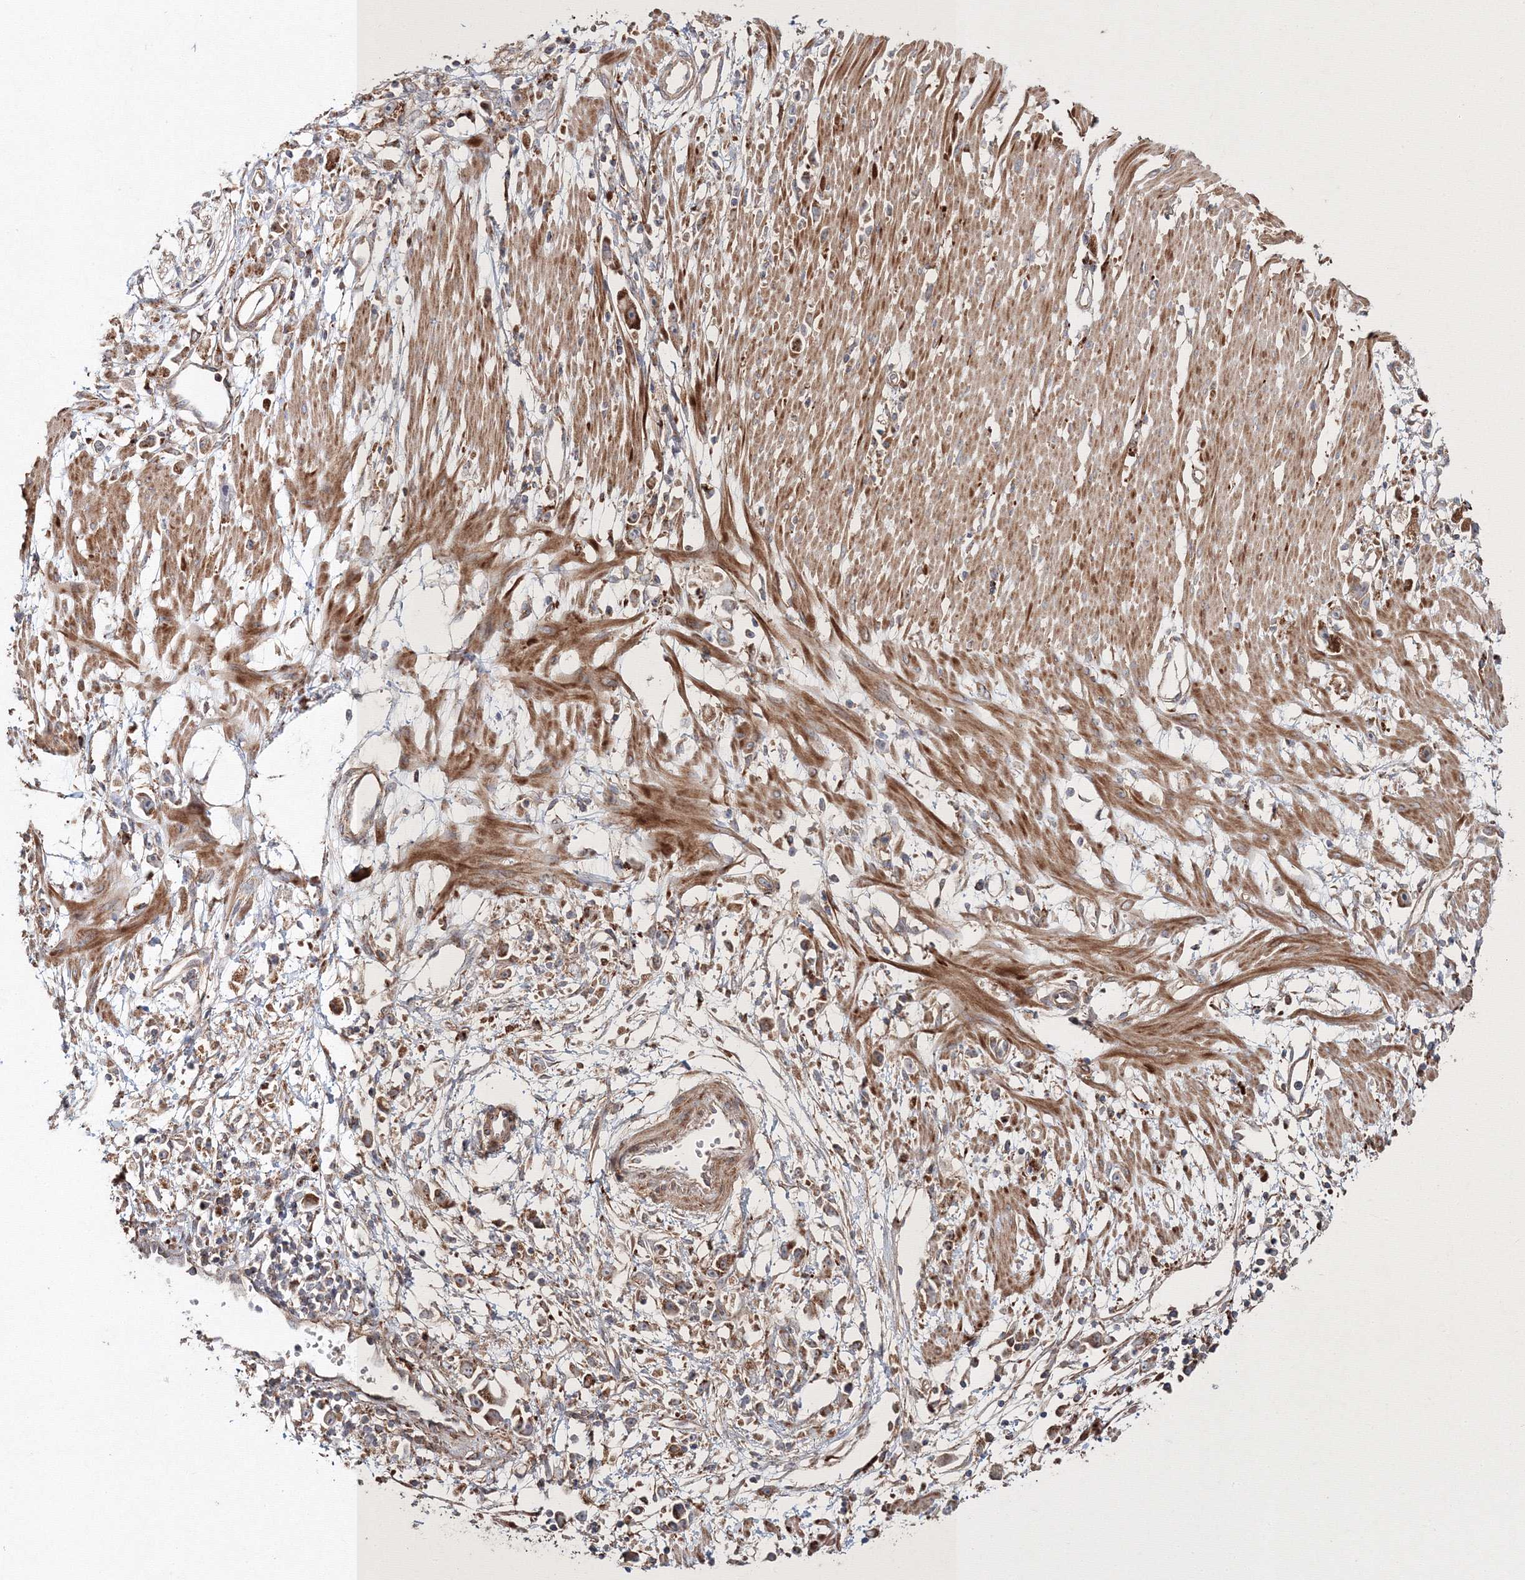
{"staining": {"intensity": "moderate", "quantity": ">75%", "location": "cytoplasmic/membranous"}, "tissue": "stomach cancer", "cell_type": "Tumor cells", "image_type": "cancer", "snomed": [{"axis": "morphology", "description": "Adenocarcinoma, NOS"}, {"axis": "topography", "description": "Stomach"}], "caption": "Immunohistochemical staining of human stomach adenocarcinoma demonstrates medium levels of moderate cytoplasmic/membranous expression in about >75% of tumor cells.", "gene": "DDO", "patient": {"sex": "female", "age": 59}}